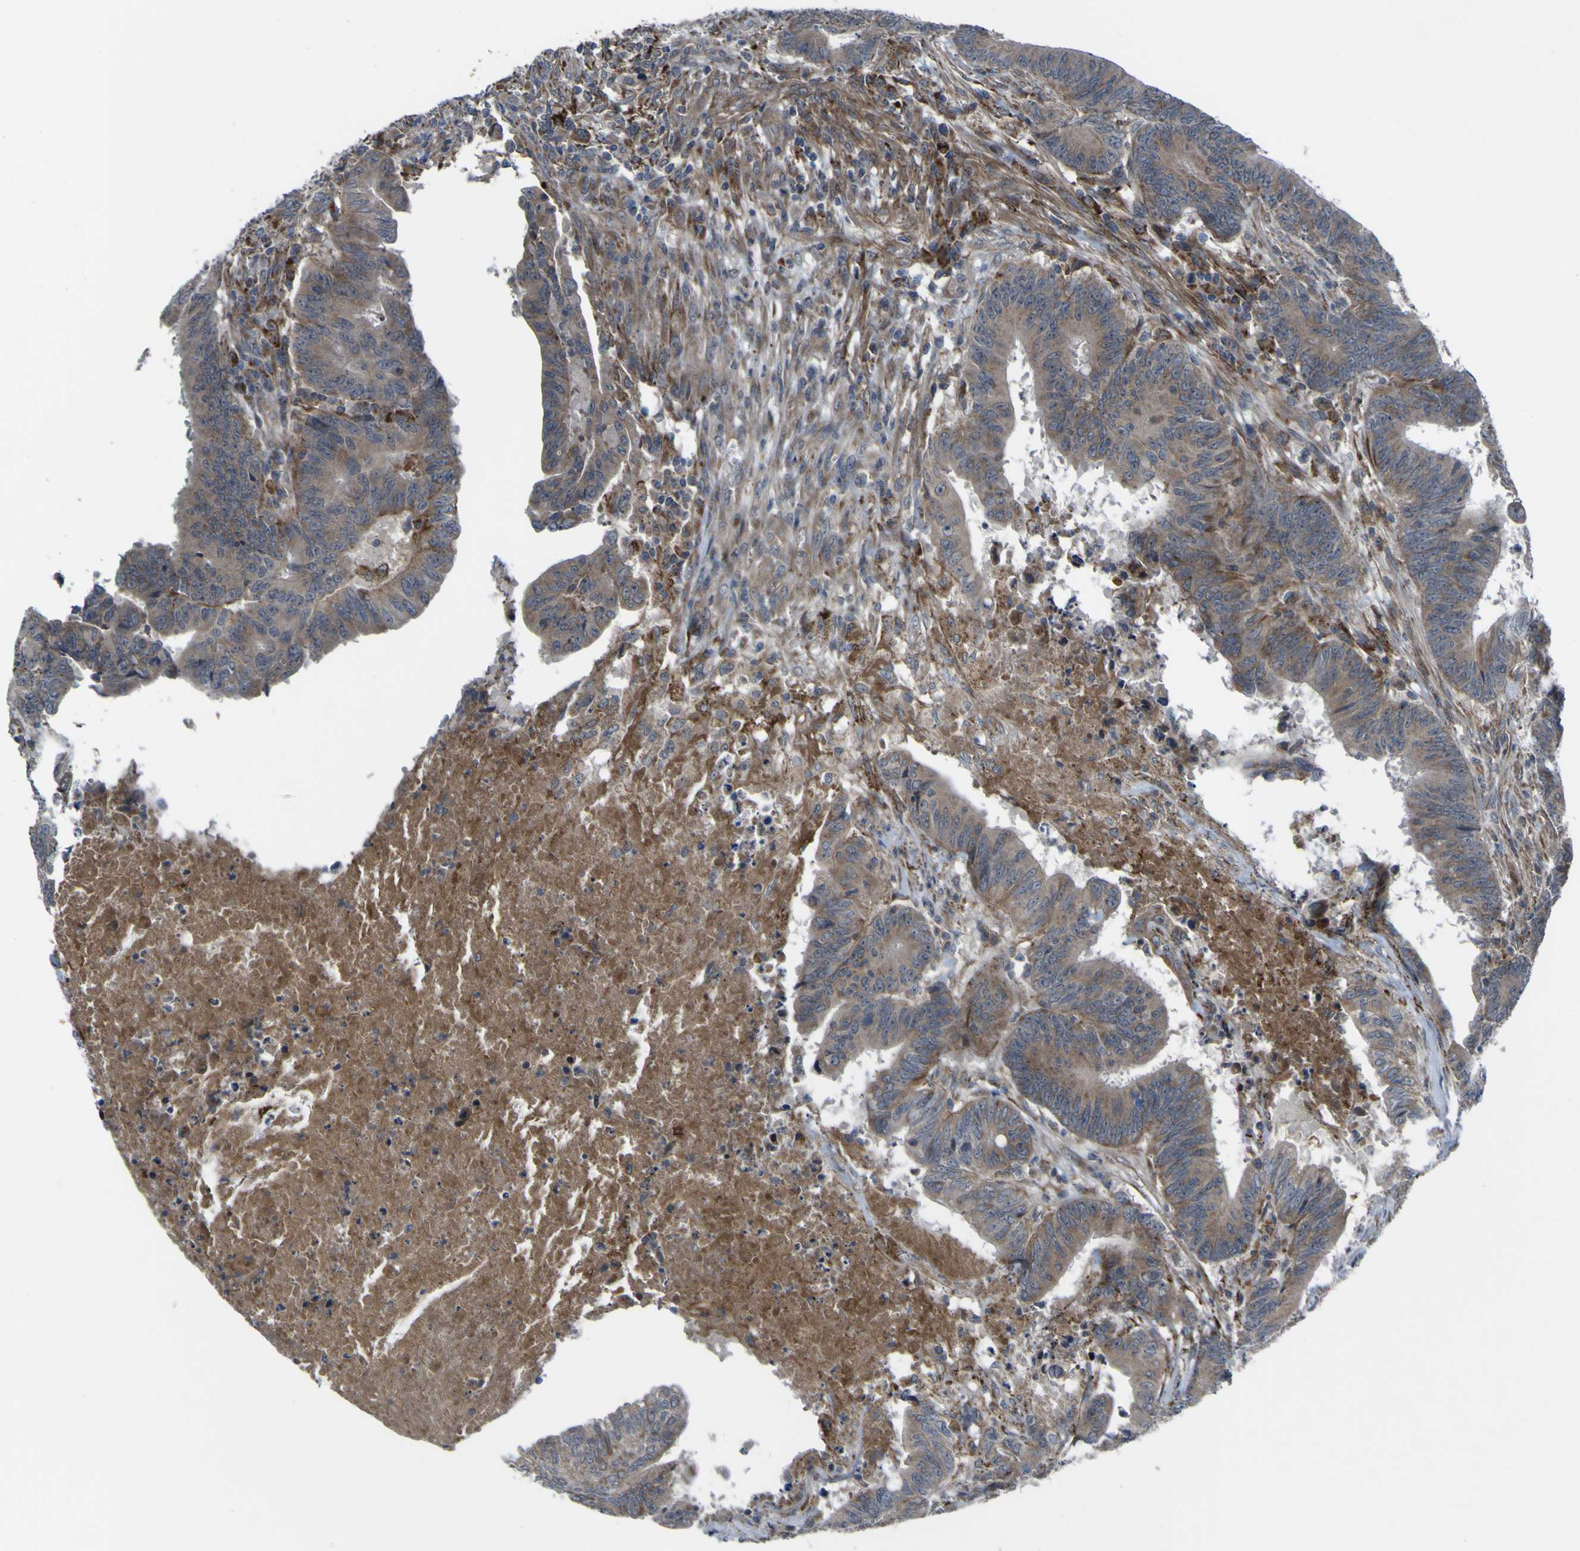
{"staining": {"intensity": "moderate", "quantity": ">75%", "location": "cytoplasmic/membranous"}, "tissue": "colorectal cancer", "cell_type": "Tumor cells", "image_type": "cancer", "snomed": [{"axis": "morphology", "description": "Adenocarcinoma, NOS"}, {"axis": "topography", "description": "Colon"}], "caption": "Adenocarcinoma (colorectal) stained with a brown dye reveals moderate cytoplasmic/membranous positive staining in approximately >75% of tumor cells.", "gene": "GPLD1", "patient": {"sex": "male", "age": 45}}